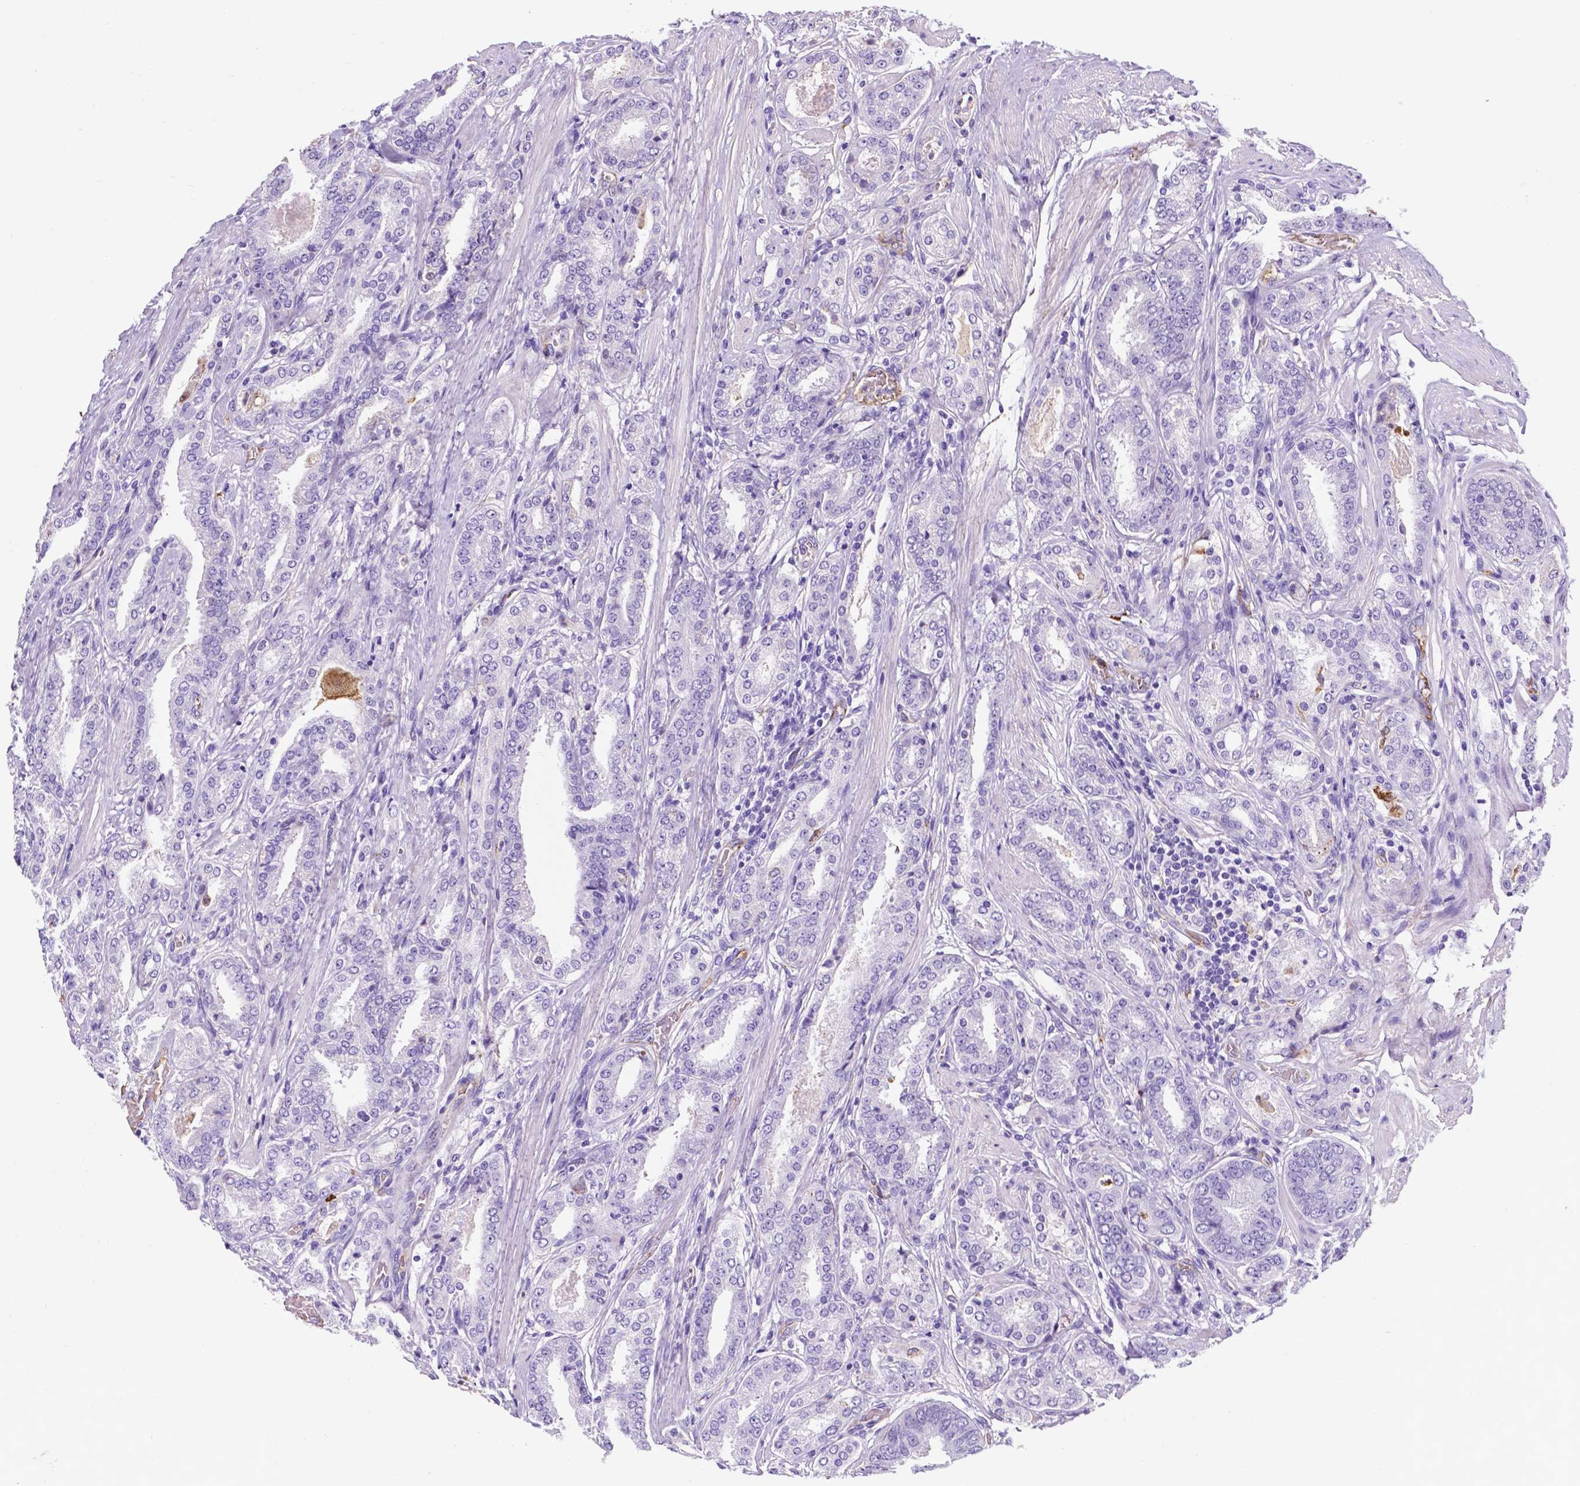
{"staining": {"intensity": "negative", "quantity": "none", "location": "none"}, "tissue": "prostate cancer", "cell_type": "Tumor cells", "image_type": "cancer", "snomed": [{"axis": "morphology", "description": "Adenocarcinoma, High grade"}, {"axis": "topography", "description": "Prostate"}], "caption": "A high-resolution photomicrograph shows IHC staining of prostate adenocarcinoma (high-grade), which demonstrates no significant expression in tumor cells.", "gene": "APOE", "patient": {"sex": "male", "age": 63}}